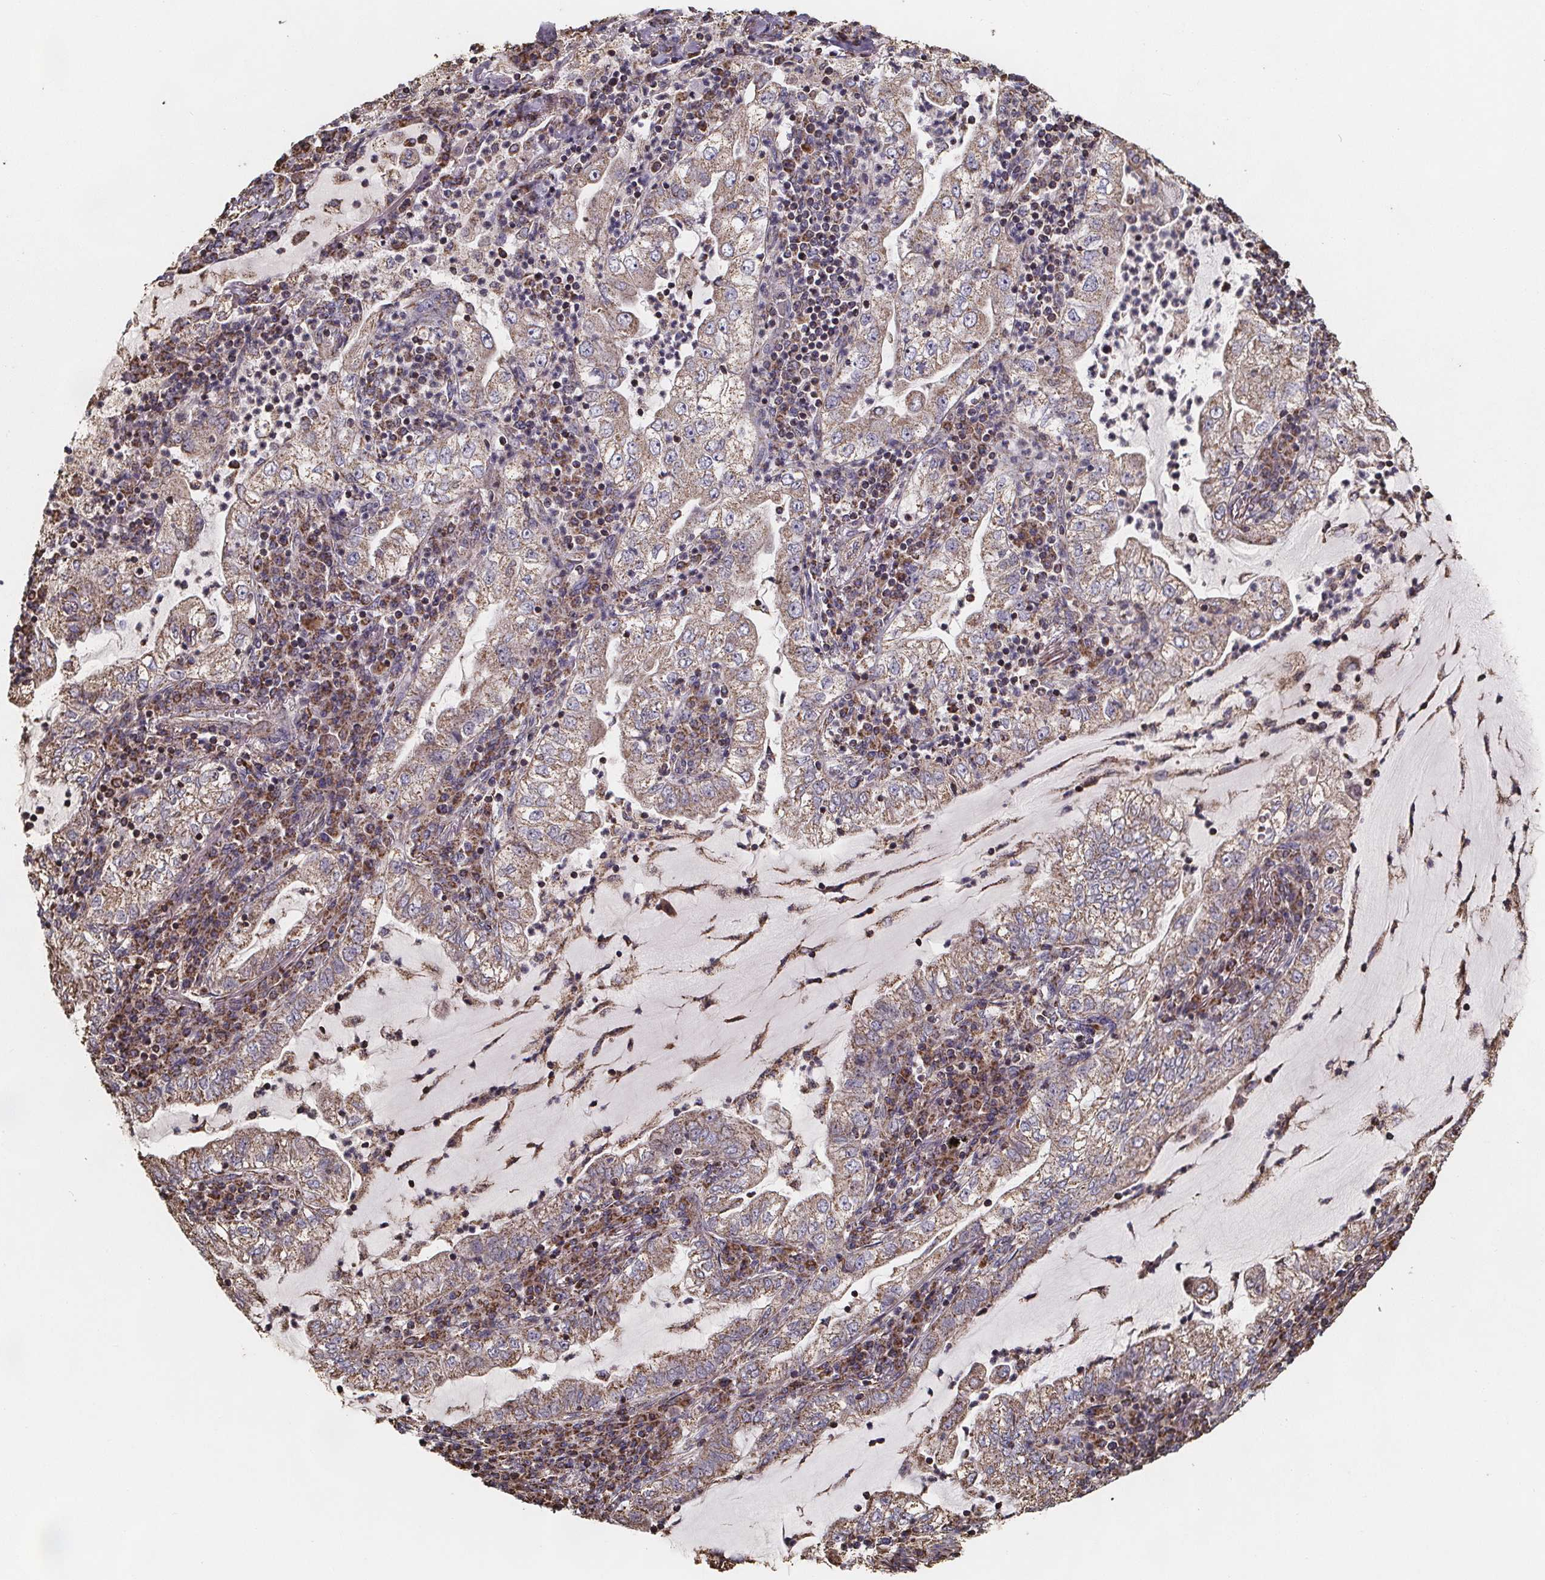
{"staining": {"intensity": "weak", "quantity": ">75%", "location": "cytoplasmic/membranous"}, "tissue": "lung cancer", "cell_type": "Tumor cells", "image_type": "cancer", "snomed": [{"axis": "morphology", "description": "Adenocarcinoma, NOS"}, {"axis": "topography", "description": "Lung"}], "caption": "About >75% of tumor cells in human lung cancer (adenocarcinoma) demonstrate weak cytoplasmic/membranous protein positivity as visualized by brown immunohistochemical staining.", "gene": "SLC35D2", "patient": {"sex": "female", "age": 73}}